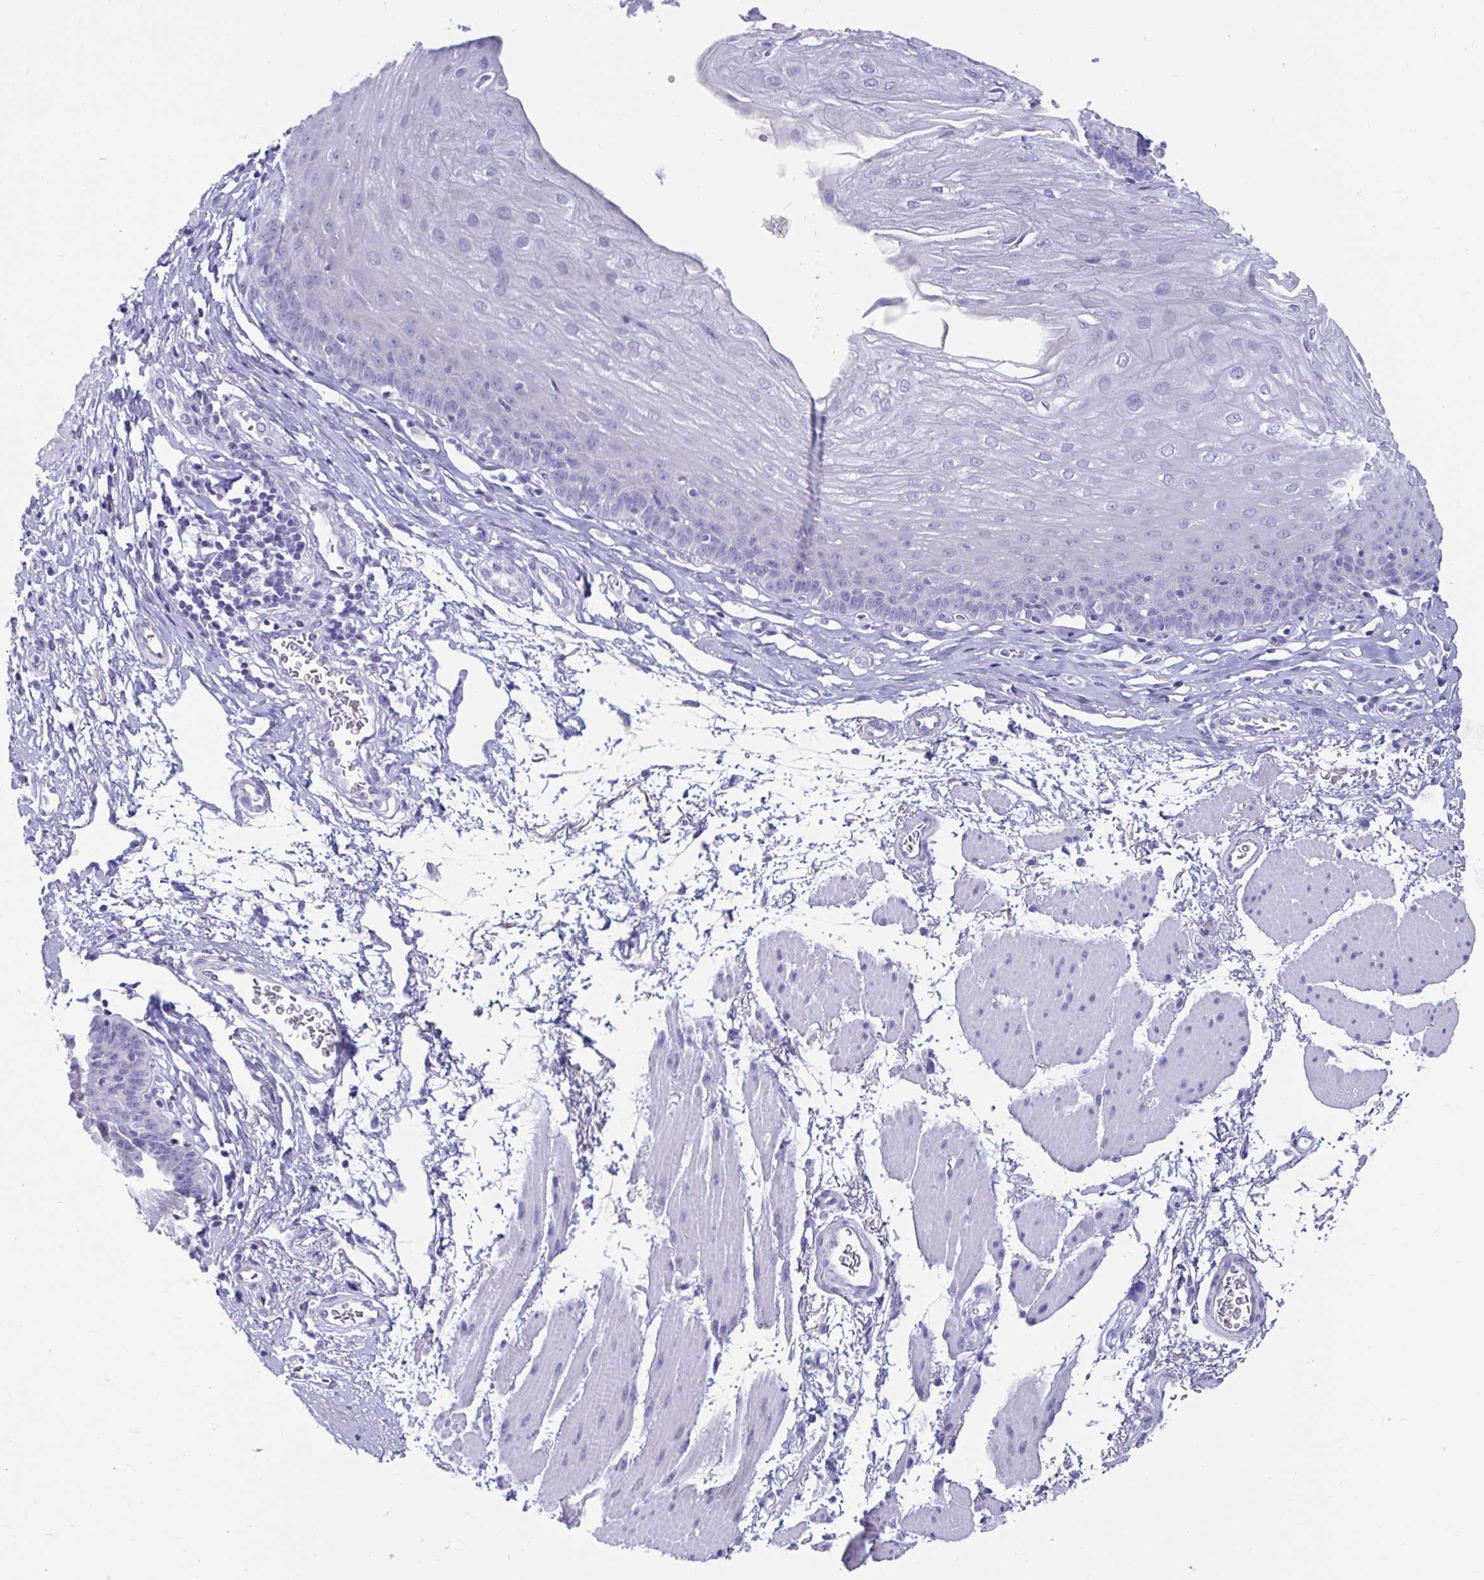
{"staining": {"intensity": "negative", "quantity": "none", "location": "none"}, "tissue": "esophagus", "cell_type": "Squamous epithelial cells", "image_type": "normal", "snomed": [{"axis": "morphology", "description": "Normal tissue, NOS"}, {"axis": "topography", "description": "Esophagus"}], "caption": "DAB immunohistochemical staining of benign human esophagus demonstrates no significant staining in squamous epithelial cells.", "gene": "ZPBP2", "patient": {"sex": "female", "age": 81}}